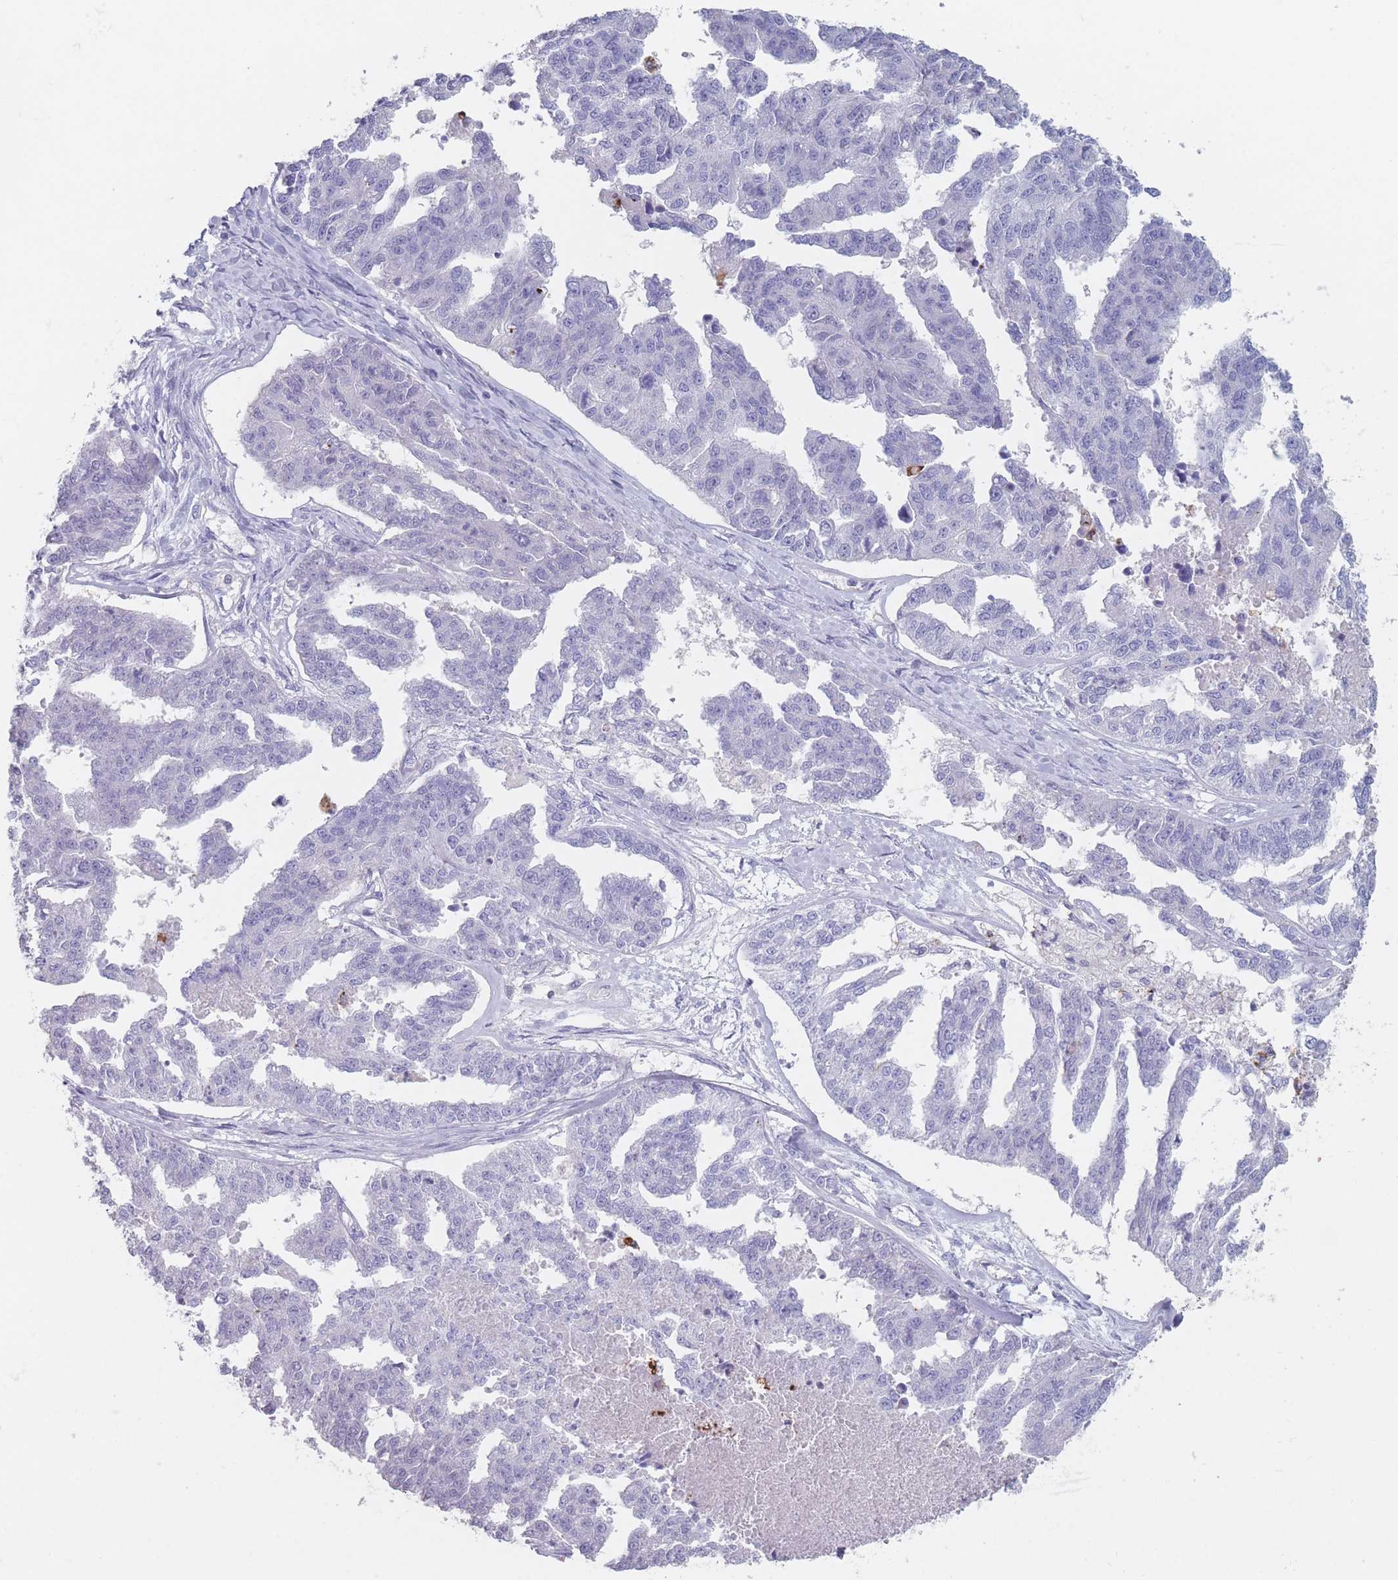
{"staining": {"intensity": "negative", "quantity": "none", "location": "none"}, "tissue": "ovarian cancer", "cell_type": "Tumor cells", "image_type": "cancer", "snomed": [{"axis": "morphology", "description": "Cystadenocarcinoma, serous, NOS"}, {"axis": "topography", "description": "Ovary"}], "caption": "This is an IHC histopathology image of ovarian cancer (serous cystadenocarcinoma). There is no positivity in tumor cells.", "gene": "ATP1A3", "patient": {"sex": "female", "age": 58}}